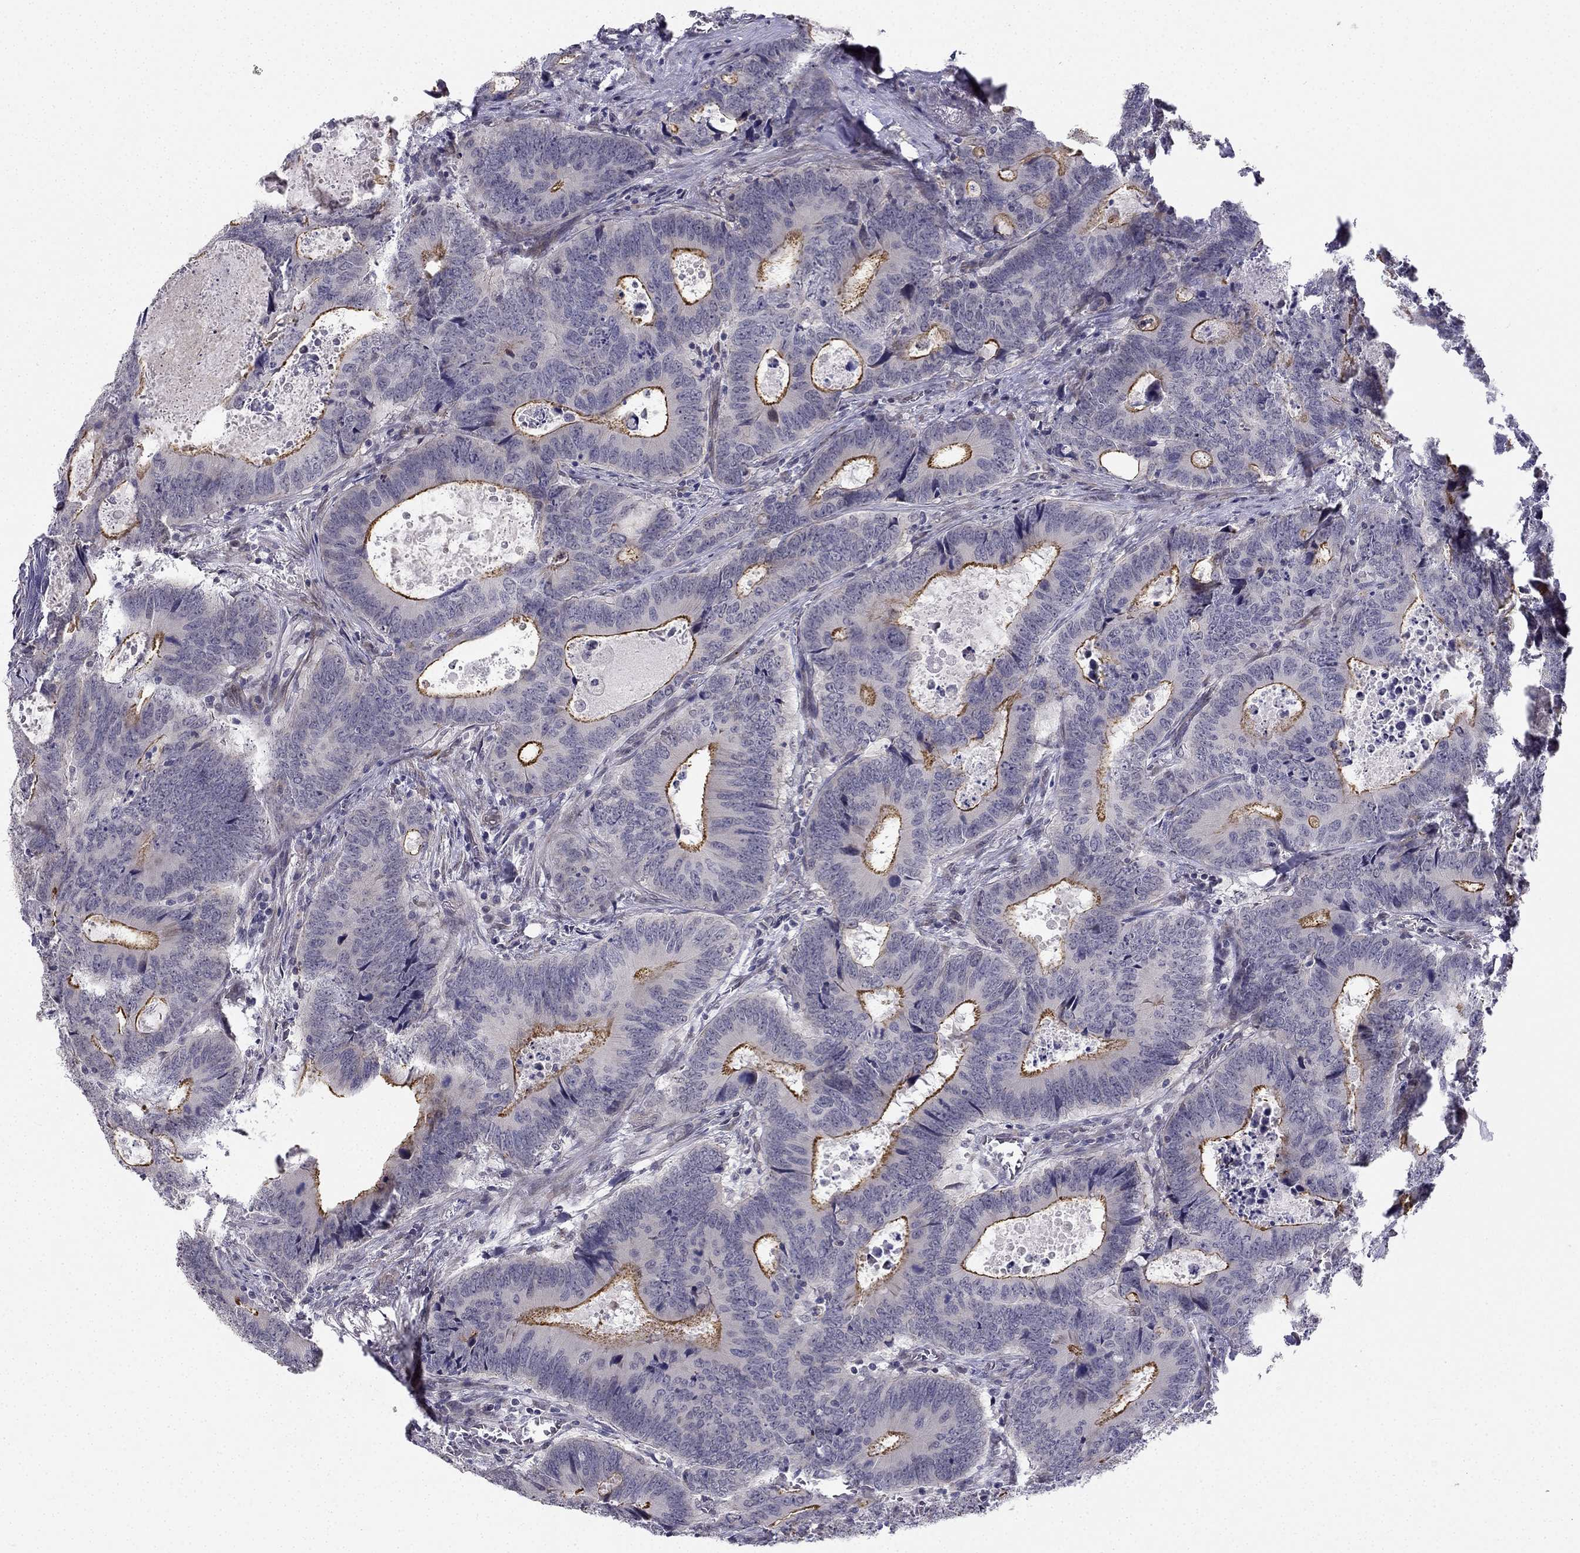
{"staining": {"intensity": "strong", "quantity": "<25%", "location": "cytoplasmic/membranous"}, "tissue": "colorectal cancer", "cell_type": "Tumor cells", "image_type": "cancer", "snomed": [{"axis": "morphology", "description": "Adenocarcinoma, NOS"}, {"axis": "topography", "description": "Colon"}], "caption": "Strong cytoplasmic/membranous positivity is appreciated in about <25% of tumor cells in adenocarcinoma (colorectal). (Brightfield microscopy of DAB IHC at high magnification).", "gene": "CHST8", "patient": {"sex": "female", "age": 82}}